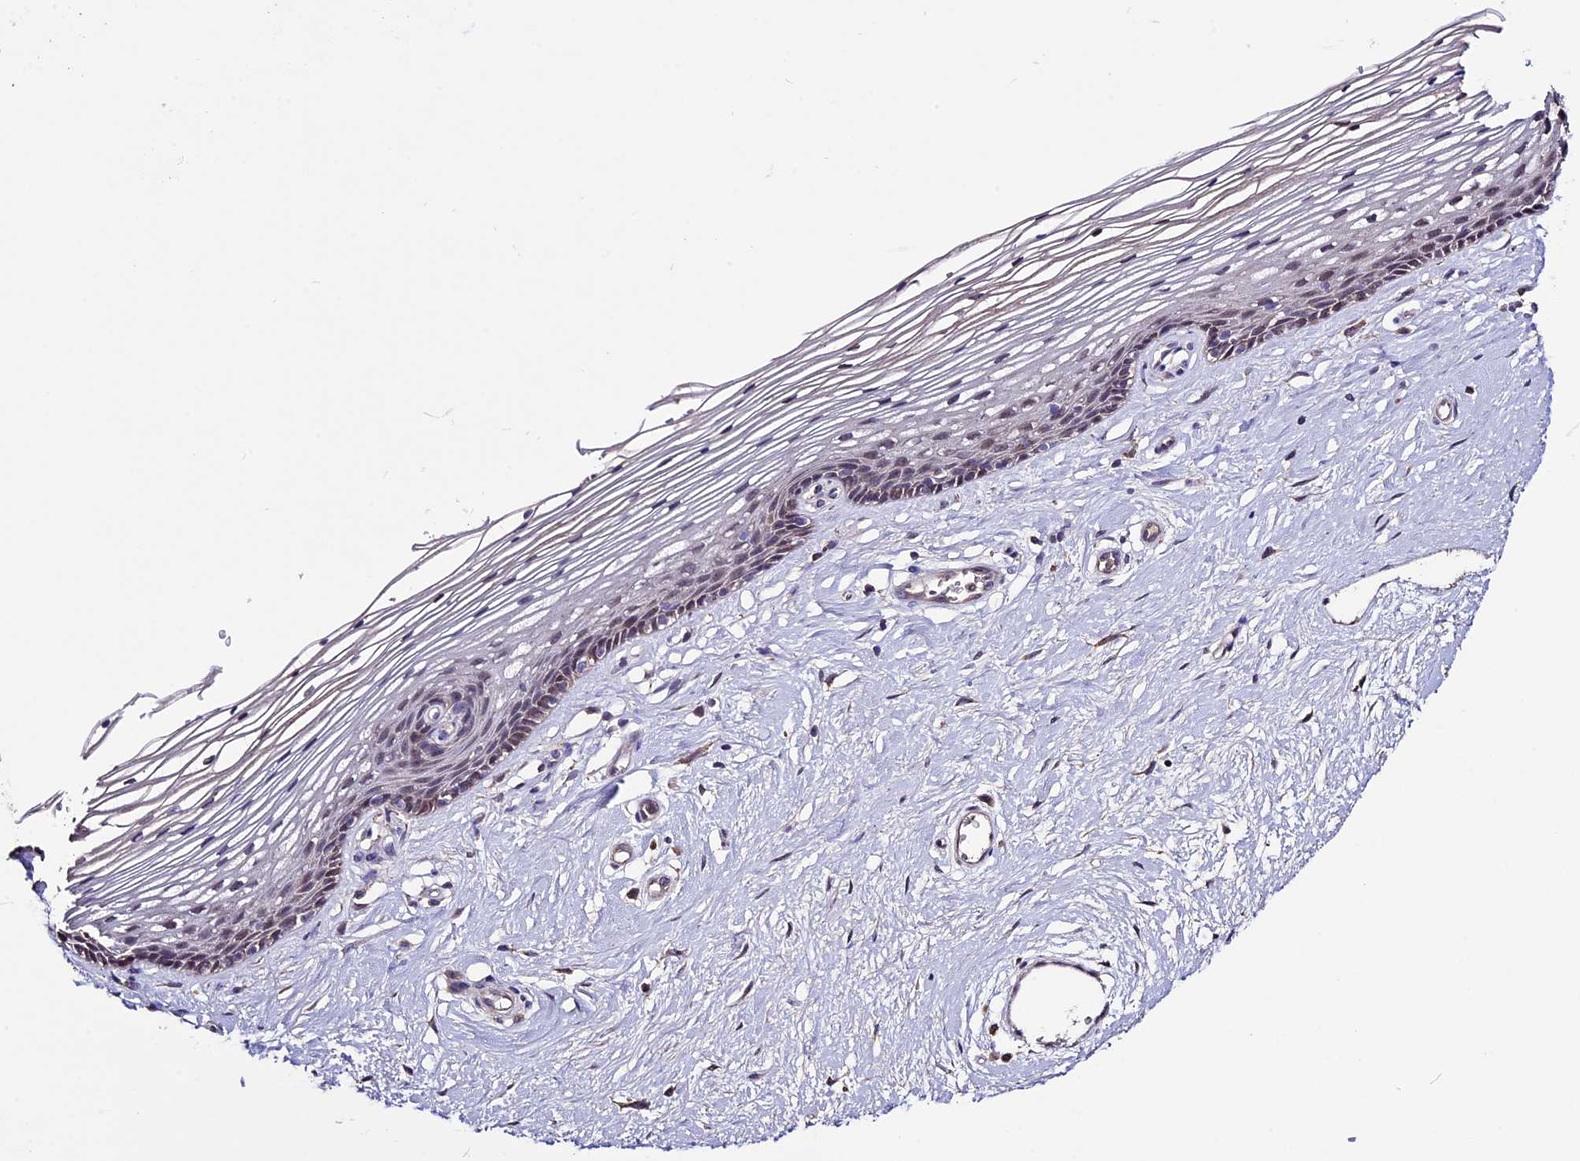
{"staining": {"intensity": "moderate", "quantity": "<25%", "location": "cytoplasmic/membranous"}, "tissue": "vagina", "cell_type": "Squamous epithelial cells", "image_type": "normal", "snomed": [{"axis": "morphology", "description": "Normal tissue, NOS"}, {"axis": "topography", "description": "Vagina"}], "caption": "Human vagina stained with a brown dye exhibits moderate cytoplasmic/membranous positive positivity in approximately <25% of squamous epithelial cells.", "gene": "DIS3L", "patient": {"sex": "female", "age": 46}}